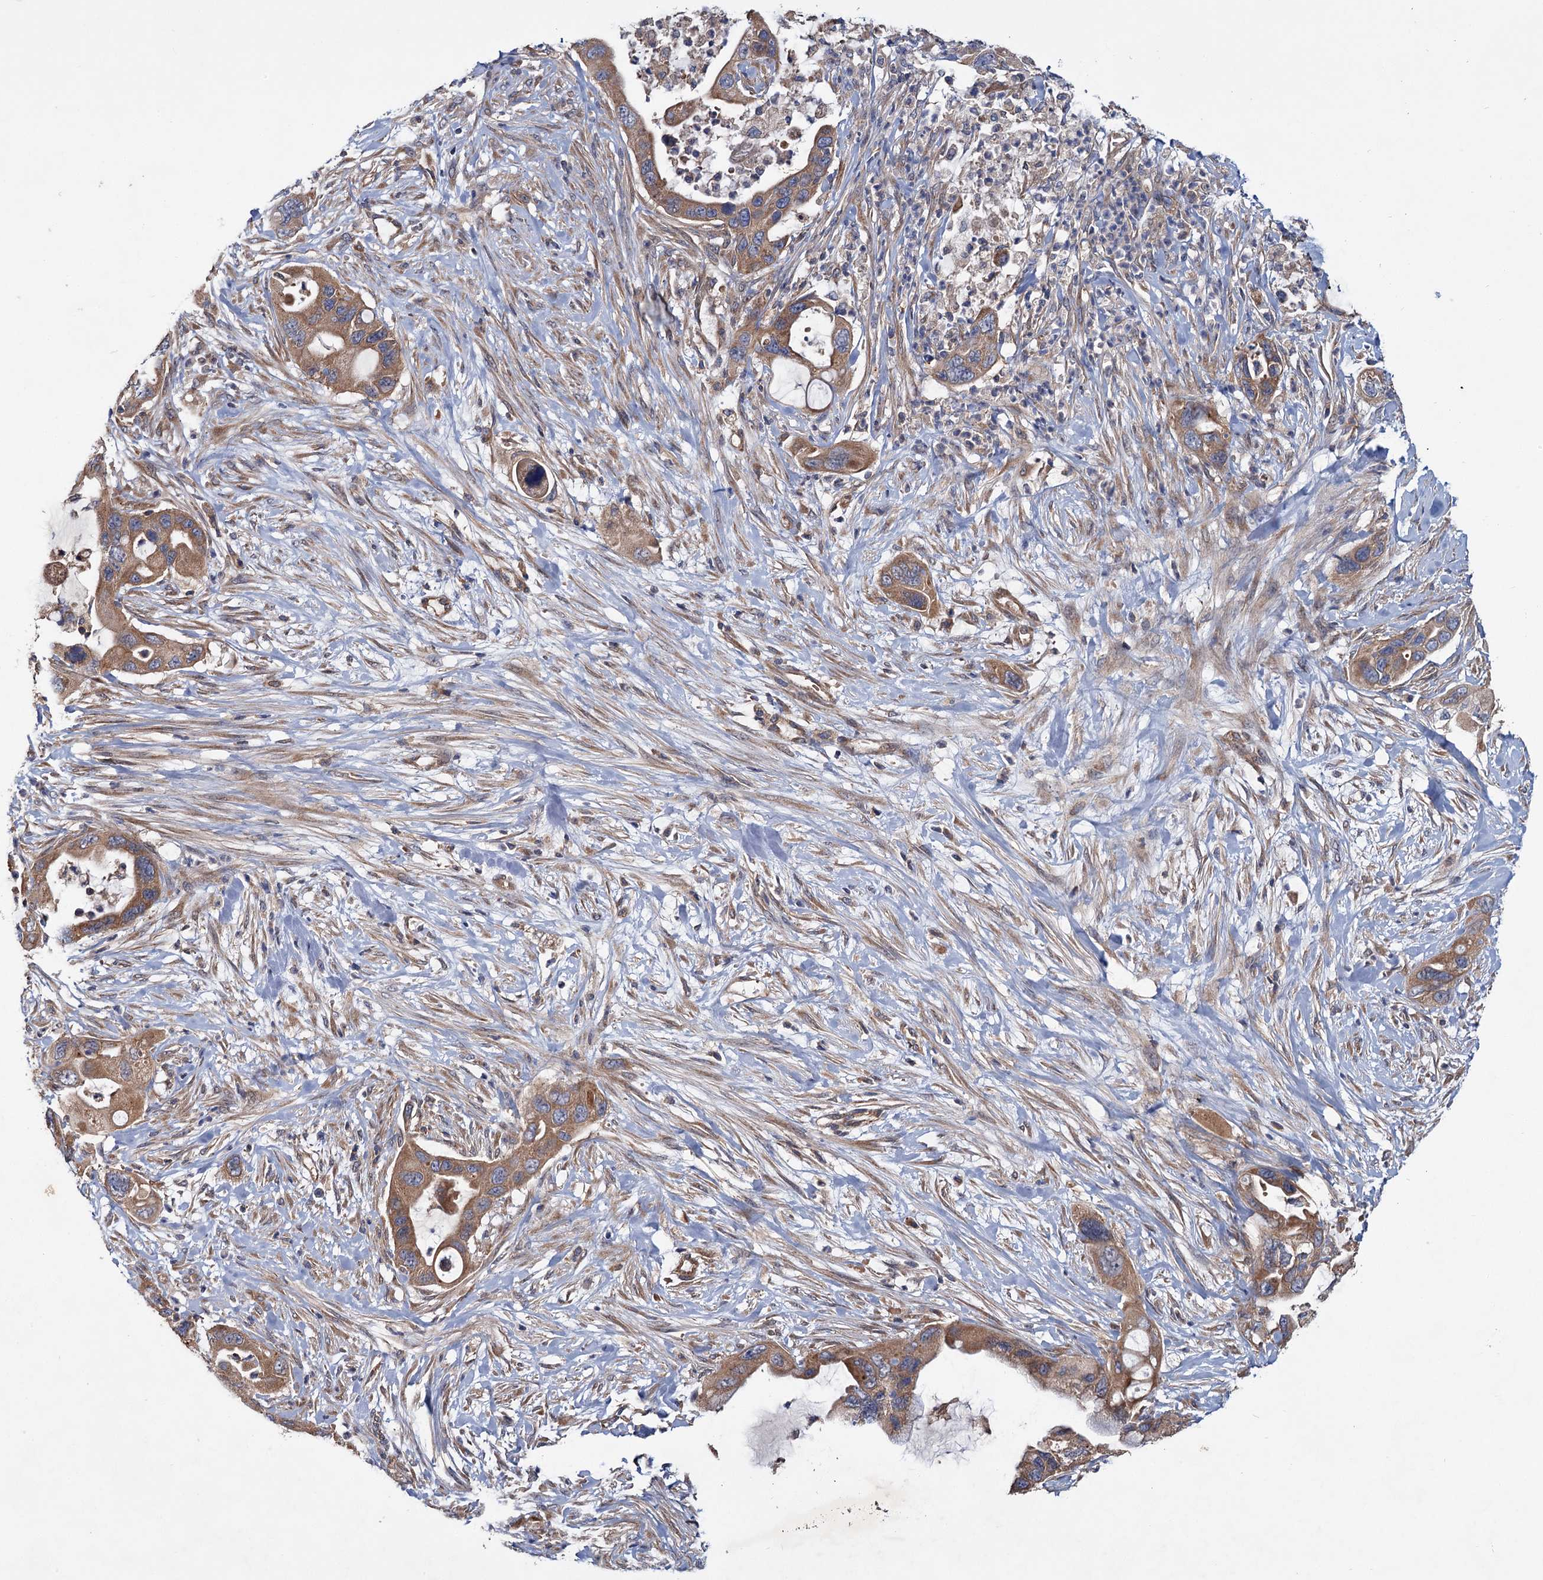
{"staining": {"intensity": "moderate", "quantity": ">75%", "location": "cytoplasmic/membranous"}, "tissue": "pancreatic cancer", "cell_type": "Tumor cells", "image_type": "cancer", "snomed": [{"axis": "morphology", "description": "Adenocarcinoma, NOS"}, {"axis": "topography", "description": "Pancreas"}], "caption": "Immunohistochemistry of pancreatic cancer (adenocarcinoma) demonstrates medium levels of moderate cytoplasmic/membranous positivity in approximately >75% of tumor cells.", "gene": "MTRR", "patient": {"sex": "female", "age": 71}}